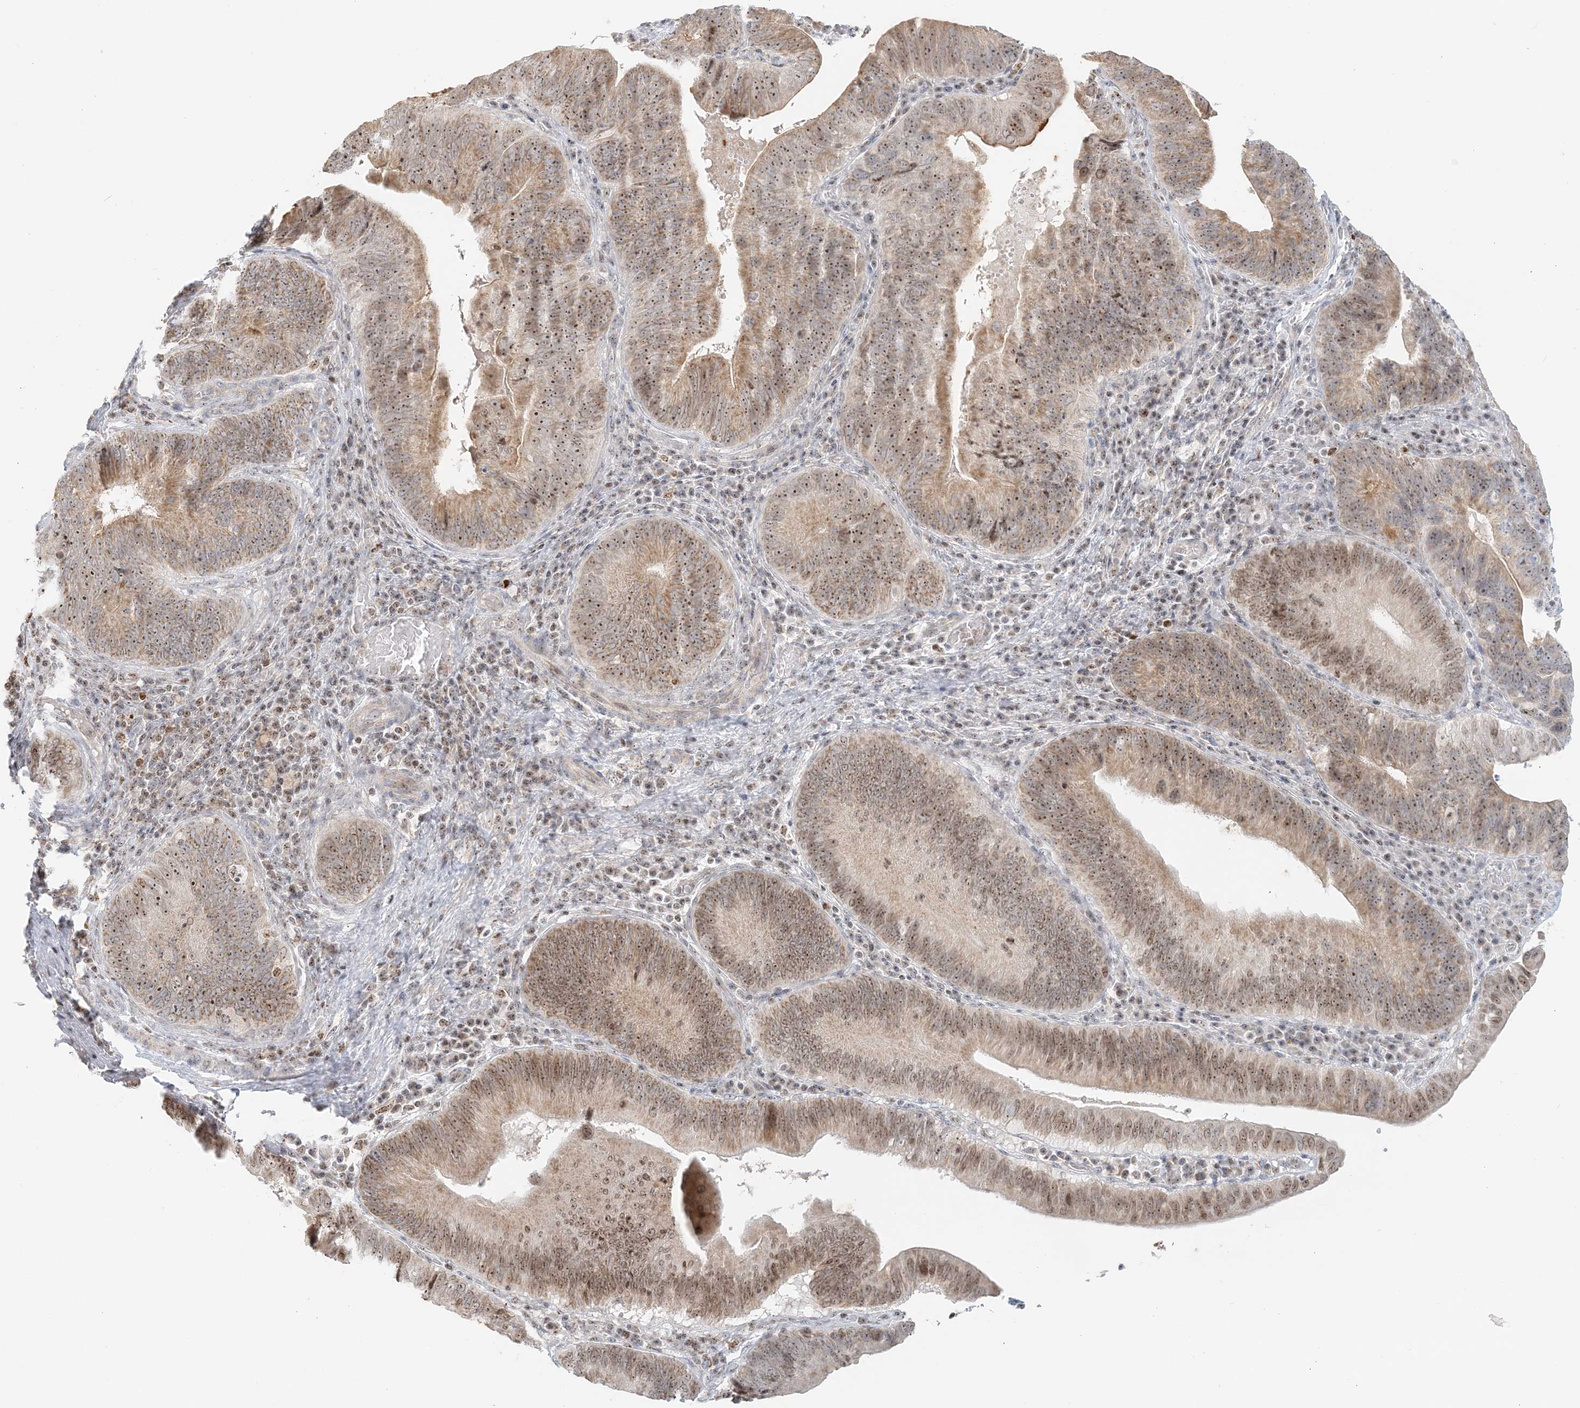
{"staining": {"intensity": "moderate", "quantity": ">75%", "location": "cytoplasmic/membranous,nuclear"}, "tissue": "pancreatic cancer", "cell_type": "Tumor cells", "image_type": "cancer", "snomed": [{"axis": "morphology", "description": "Adenocarcinoma, NOS"}, {"axis": "topography", "description": "Pancreas"}], "caption": "This is an image of immunohistochemistry (IHC) staining of pancreatic cancer (adenocarcinoma), which shows moderate positivity in the cytoplasmic/membranous and nuclear of tumor cells.", "gene": "UBE2F", "patient": {"sex": "male", "age": 63}}